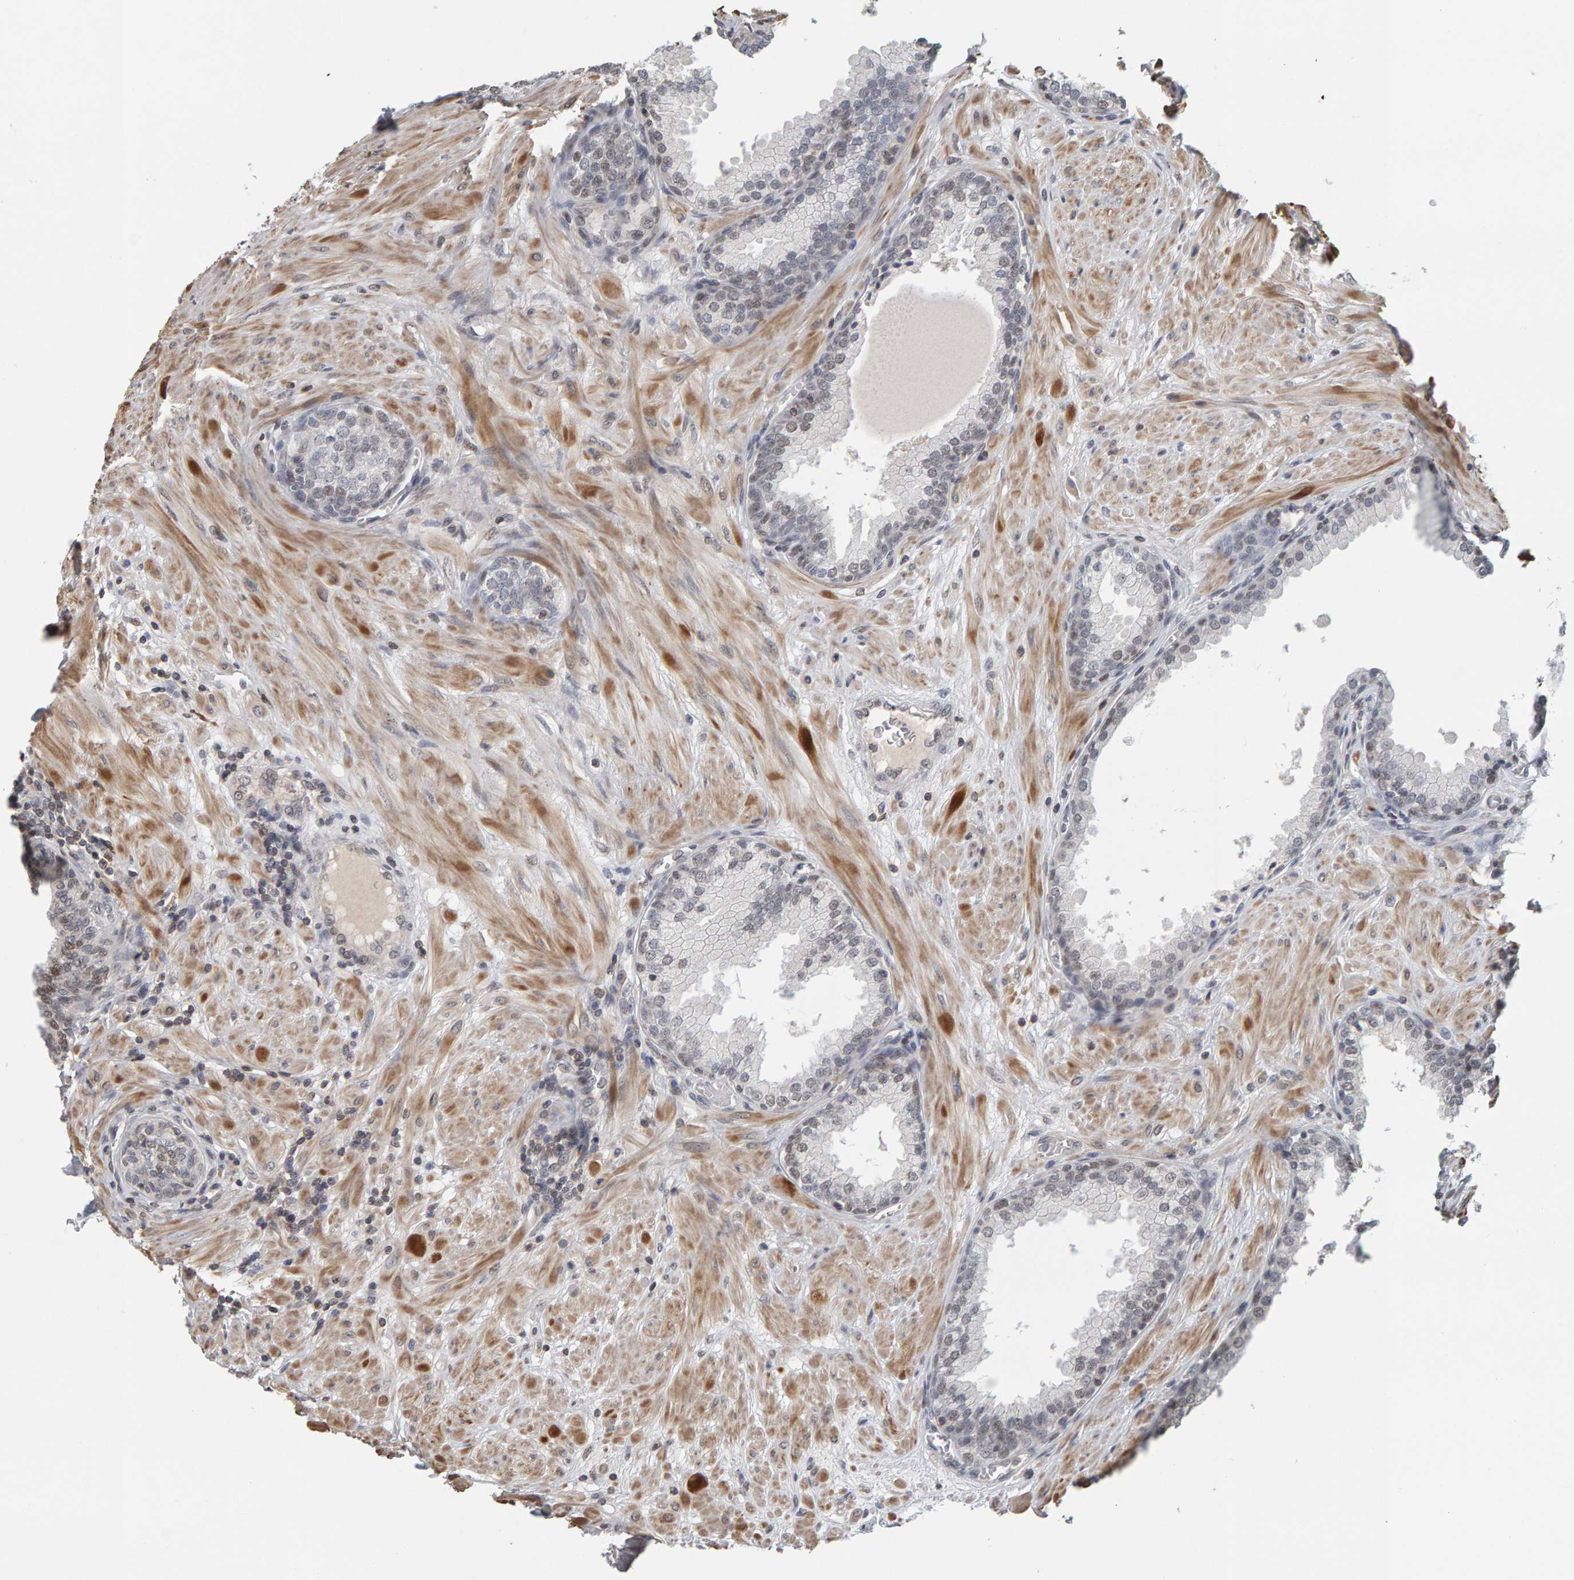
{"staining": {"intensity": "weak", "quantity": "<25%", "location": "nuclear"}, "tissue": "prostate", "cell_type": "Glandular cells", "image_type": "normal", "snomed": [{"axis": "morphology", "description": "Normal tissue, NOS"}, {"axis": "topography", "description": "Prostate"}], "caption": "Immunohistochemistry (IHC) photomicrograph of normal human prostate stained for a protein (brown), which shows no expression in glandular cells.", "gene": "TEFM", "patient": {"sex": "male", "age": 51}}